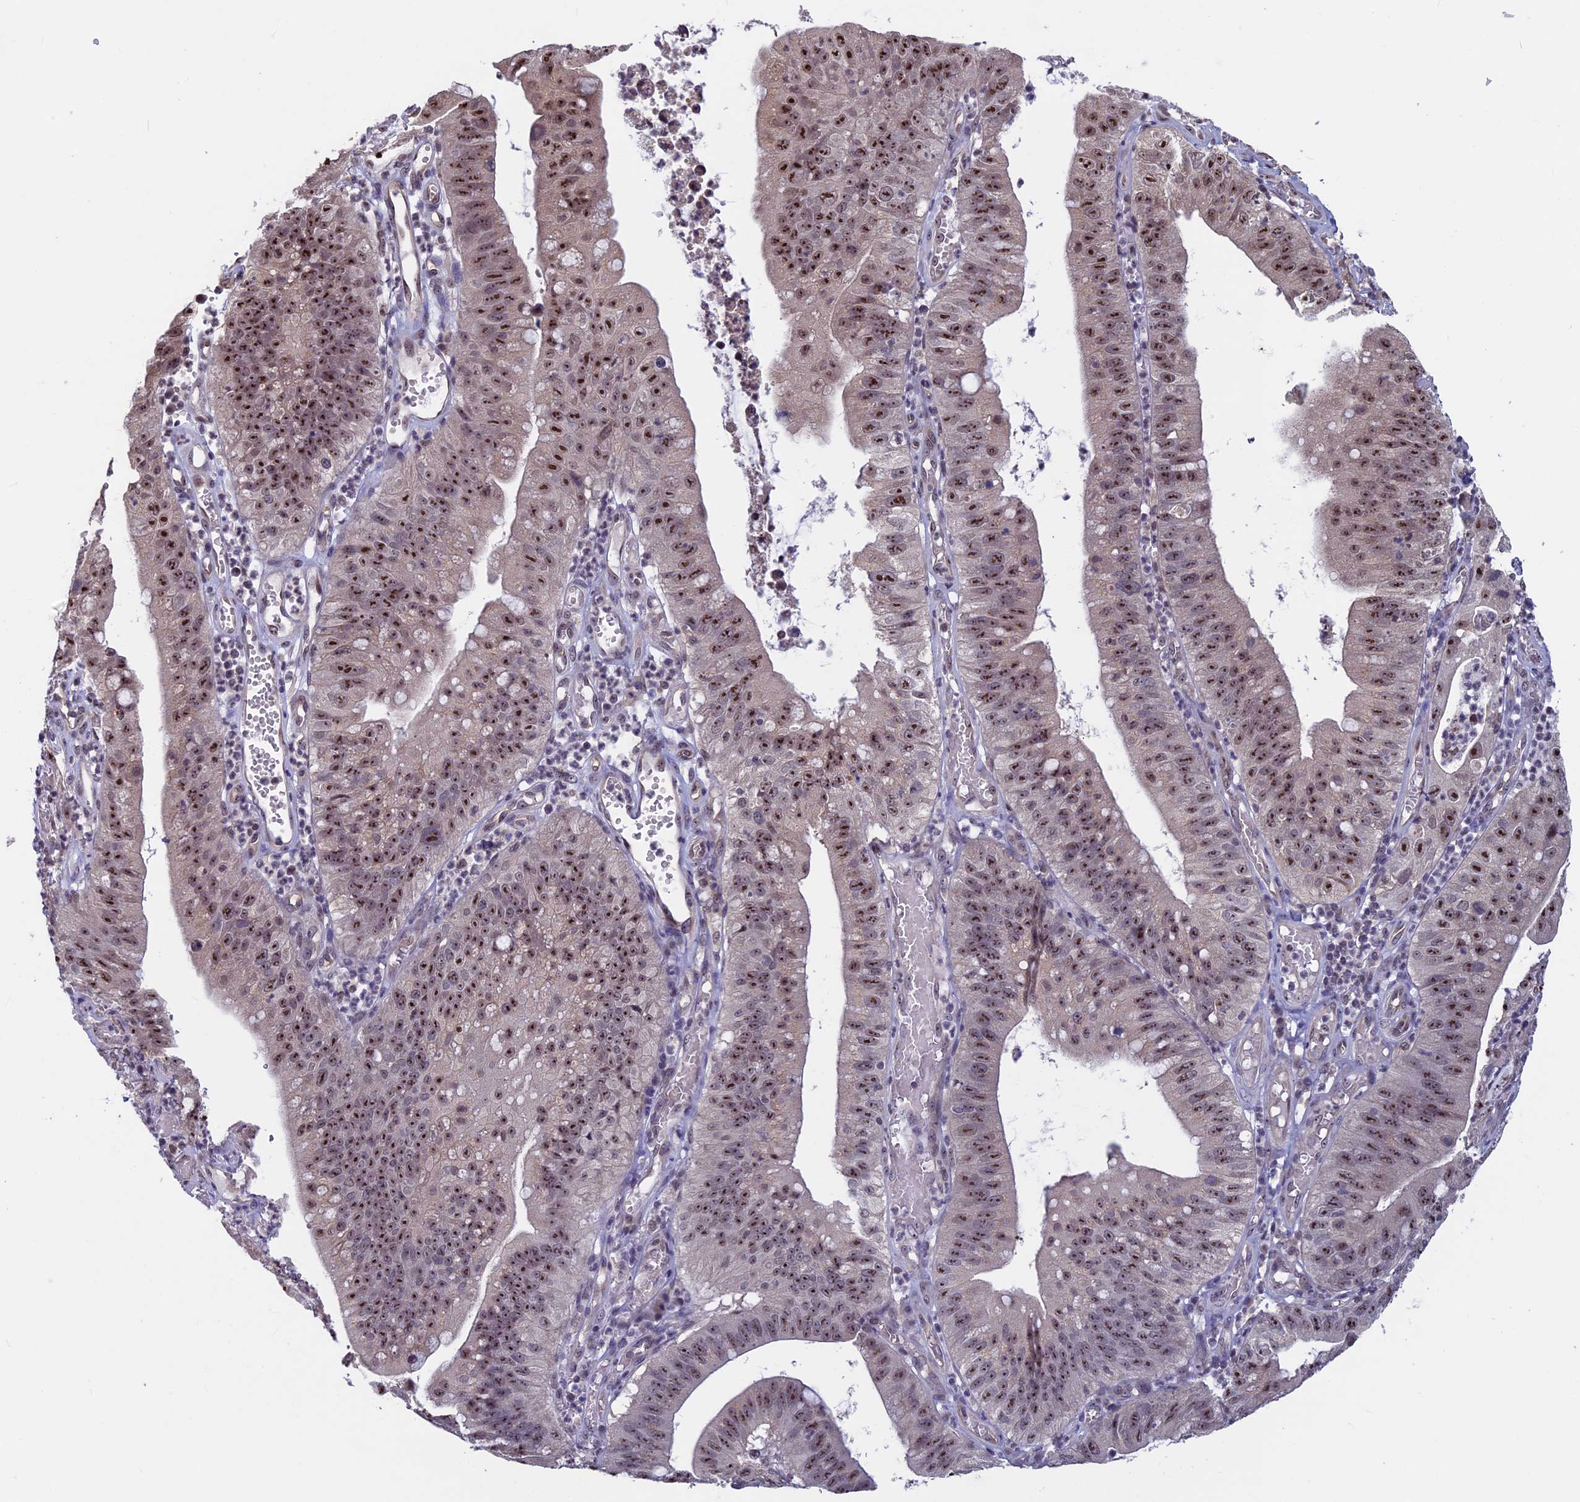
{"staining": {"intensity": "moderate", "quantity": ">75%", "location": "nuclear"}, "tissue": "stomach cancer", "cell_type": "Tumor cells", "image_type": "cancer", "snomed": [{"axis": "morphology", "description": "Adenocarcinoma, NOS"}, {"axis": "topography", "description": "Stomach"}], "caption": "The micrograph reveals staining of adenocarcinoma (stomach), revealing moderate nuclear protein positivity (brown color) within tumor cells. The protein of interest is stained brown, and the nuclei are stained in blue (DAB IHC with brightfield microscopy, high magnification).", "gene": "SPIRE1", "patient": {"sex": "male", "age": 59}}